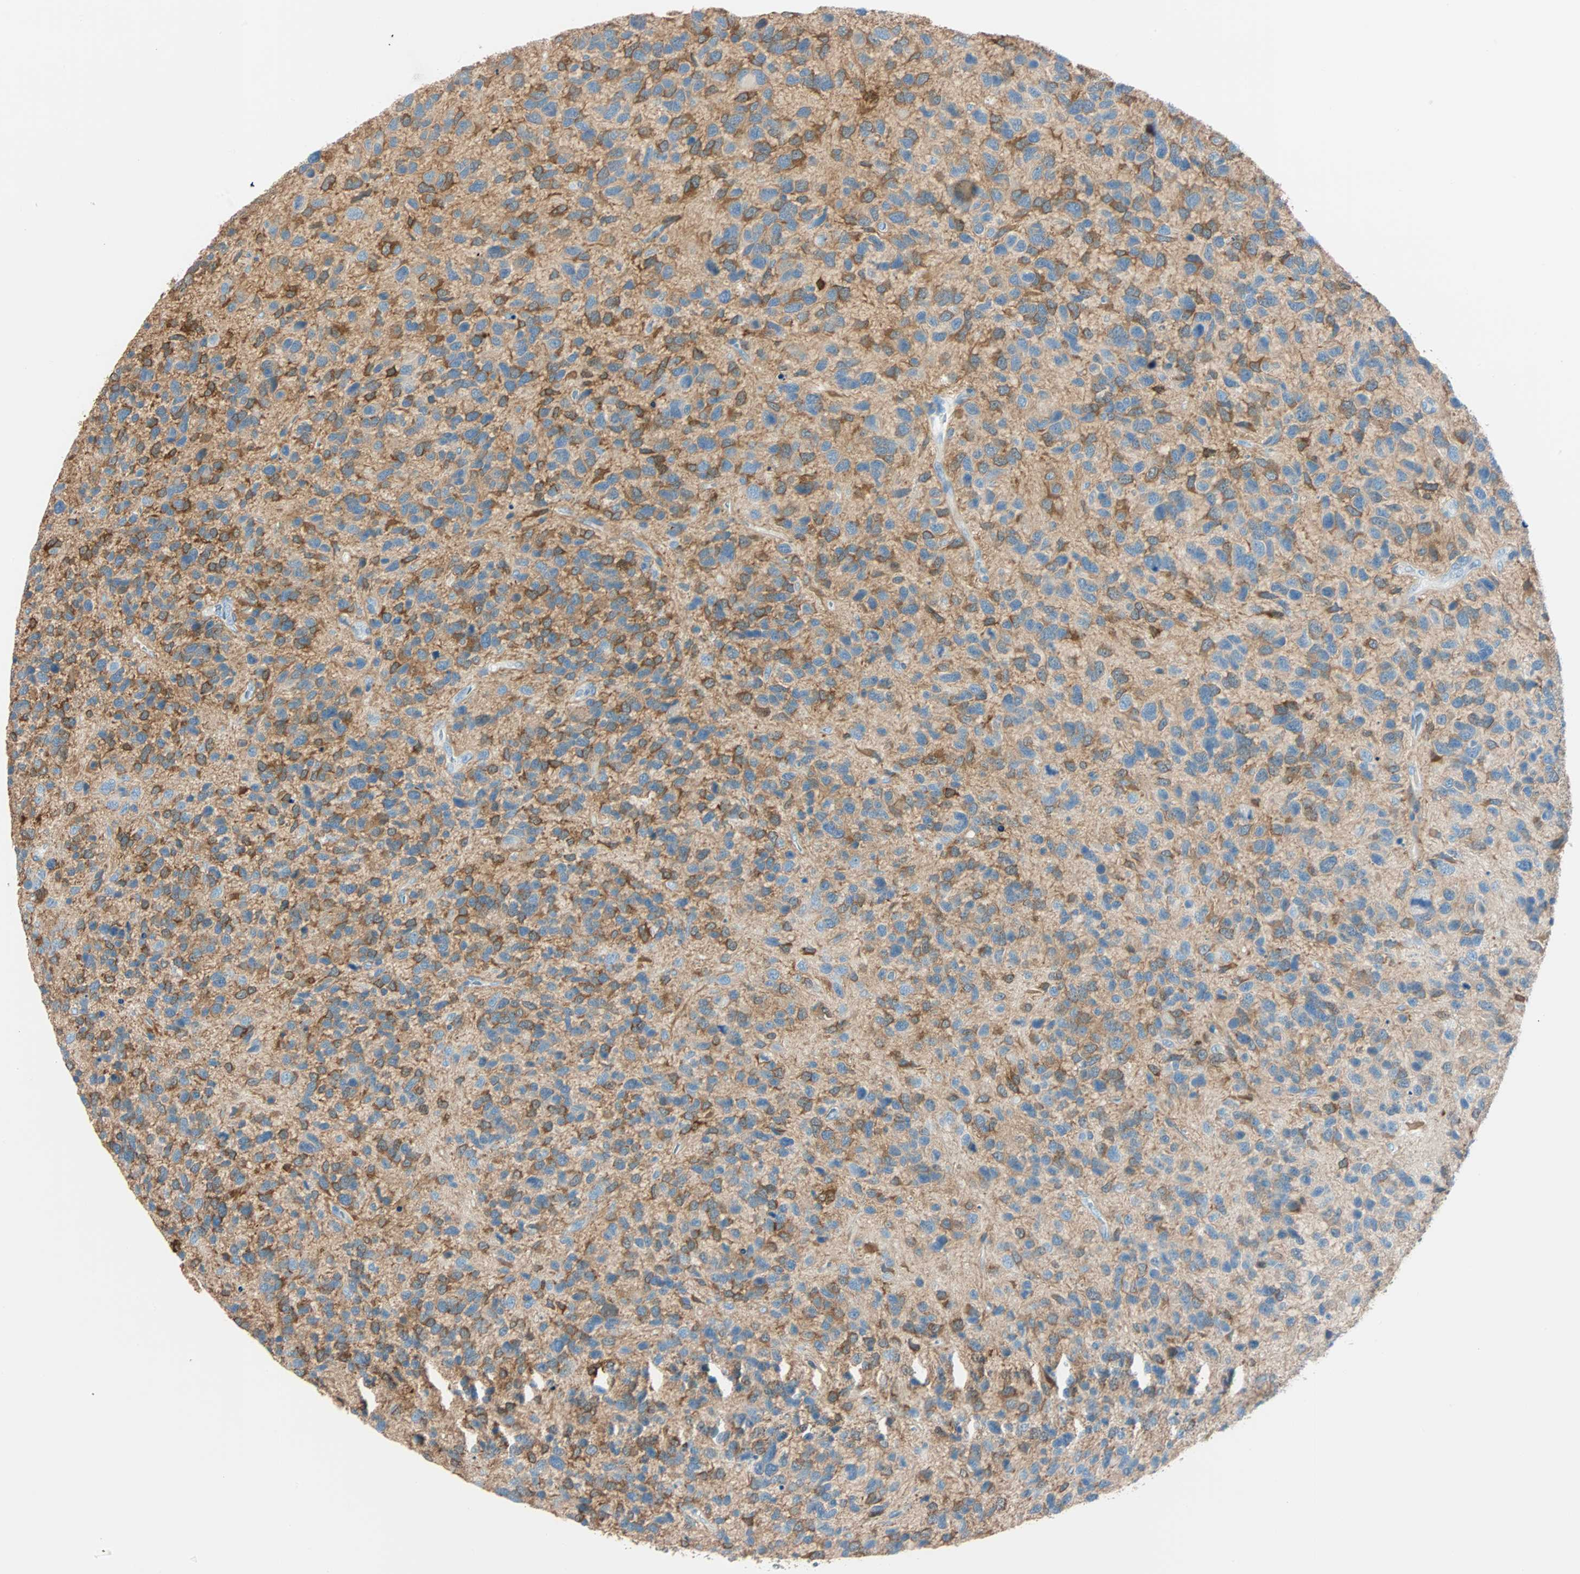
{"staining": {"intensity": "strong", "quantity": "25%-75%", "location": "cytoplasmic/membranous"}, "tissue": "glioma", "cell_type": "Tumor cells", "image_type": "cancer", "snomed": [{"axis": "morphology", "description": "Glioma, malignant, High grade"}, {"axis": "topography", "description": "Cerebral cortex"}], "caption": "DAB immunohistochemical staining of human malignant glioma (high-grade) reveals strong cytoplasmic/membranous protein staining in about 25%-75% of tumor cells.", "gene": "ATF6", "patient": {"sex": "male", "age": 76}}